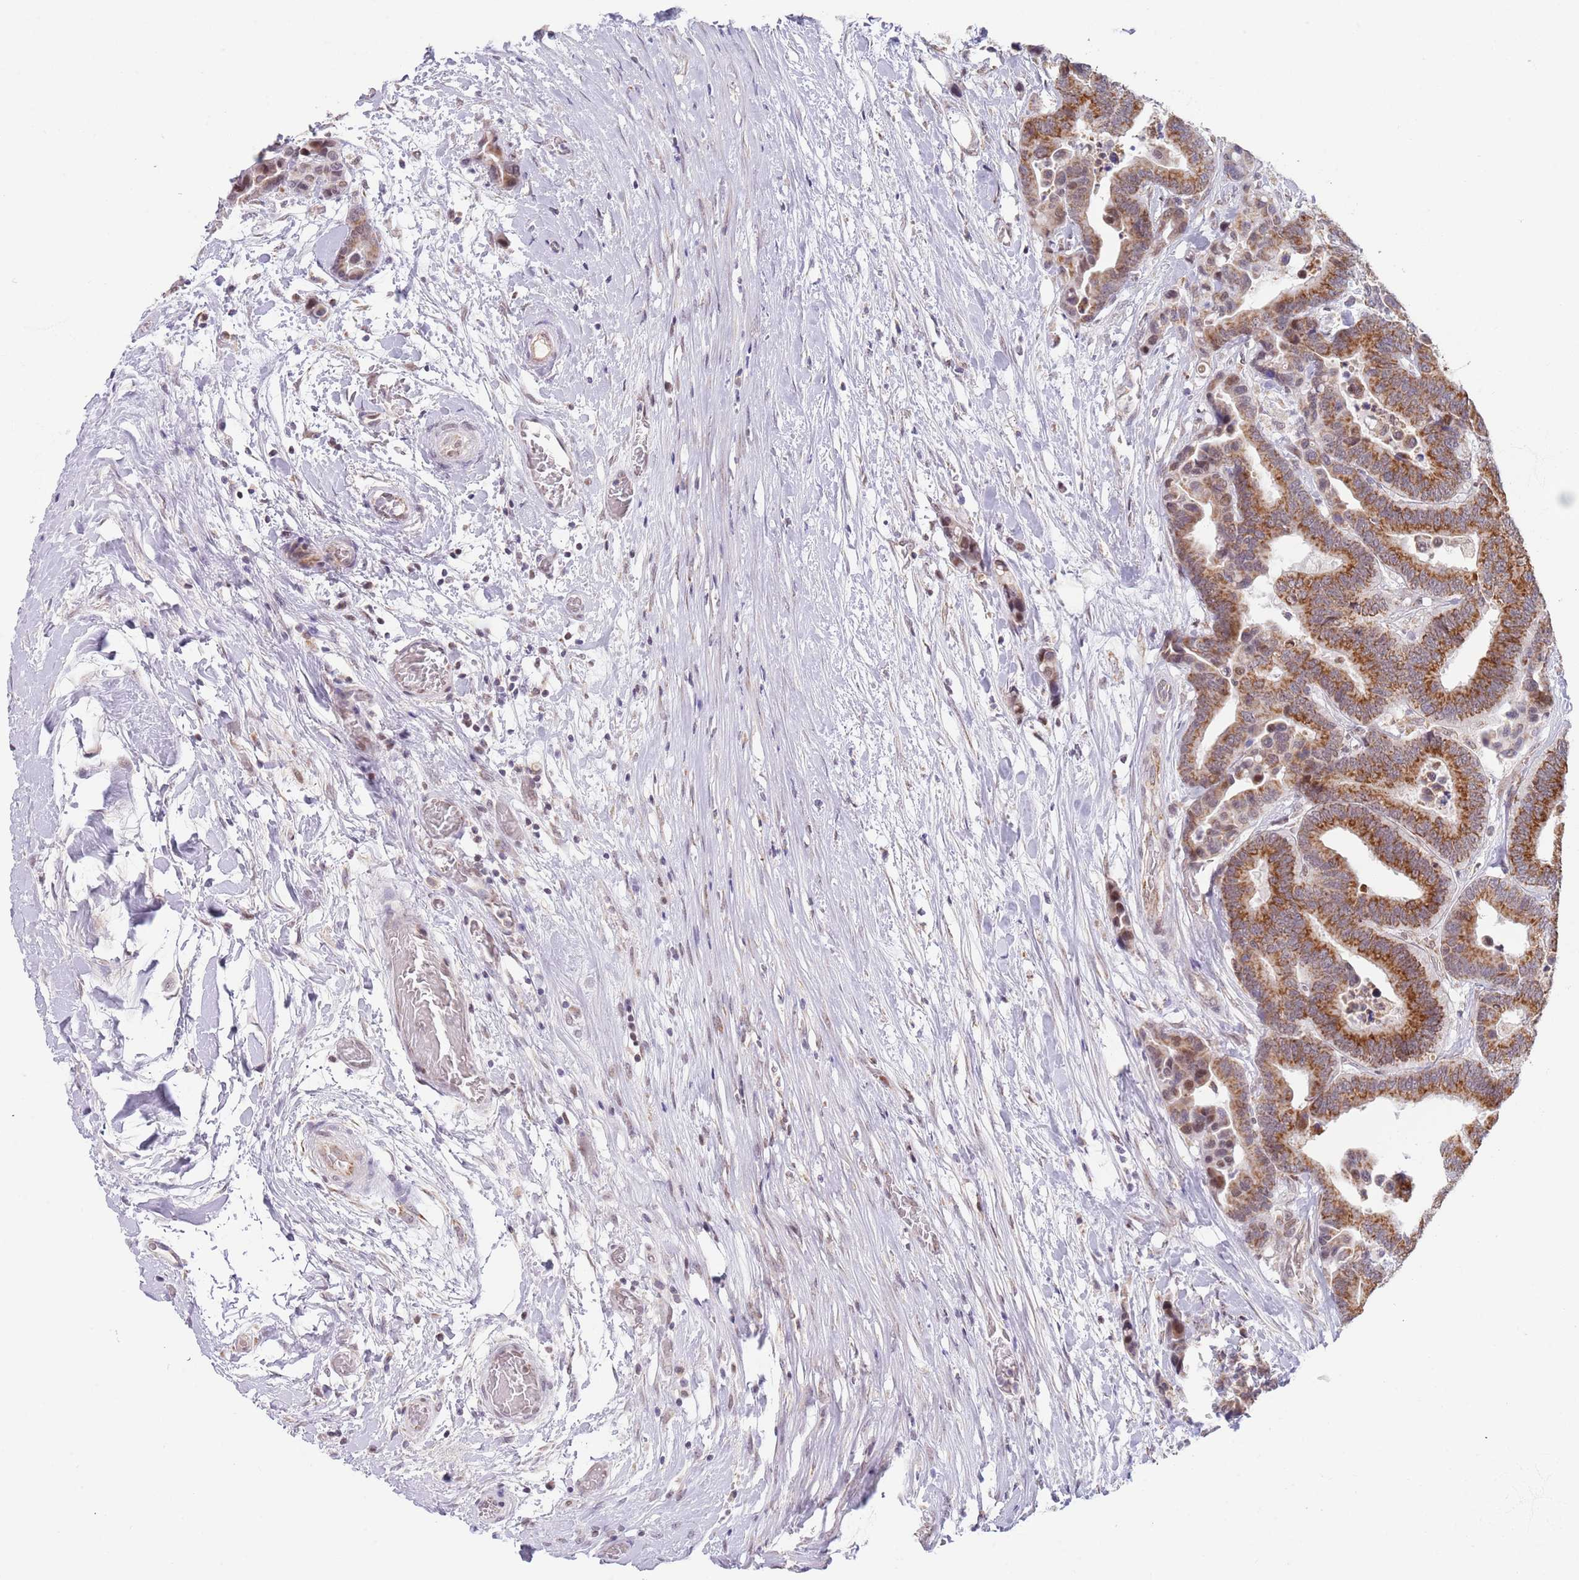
{"staining": {"intensity": "strong", "quantity": ">75%", "location": "cytoplasmic/membranous"}, "tissue": "colorectal cancer", "cell_type": "Tumor cells", "image_type": "cancer", "snomed": [{"axis": "morphology", "description": "Adenocarcinoma, NOS"}, {"axis": "topography", "description": "Colon"}], "caption": "IHC (DAB (3,3'-diaminobenzidine)) staining of colorectal adenocarcinoma shows strong cytoplasmic/membranous protein expression in about >75% of tumor cells.", "gene": "TIMM13", "patient": {"sex": "male", "age": 82}}